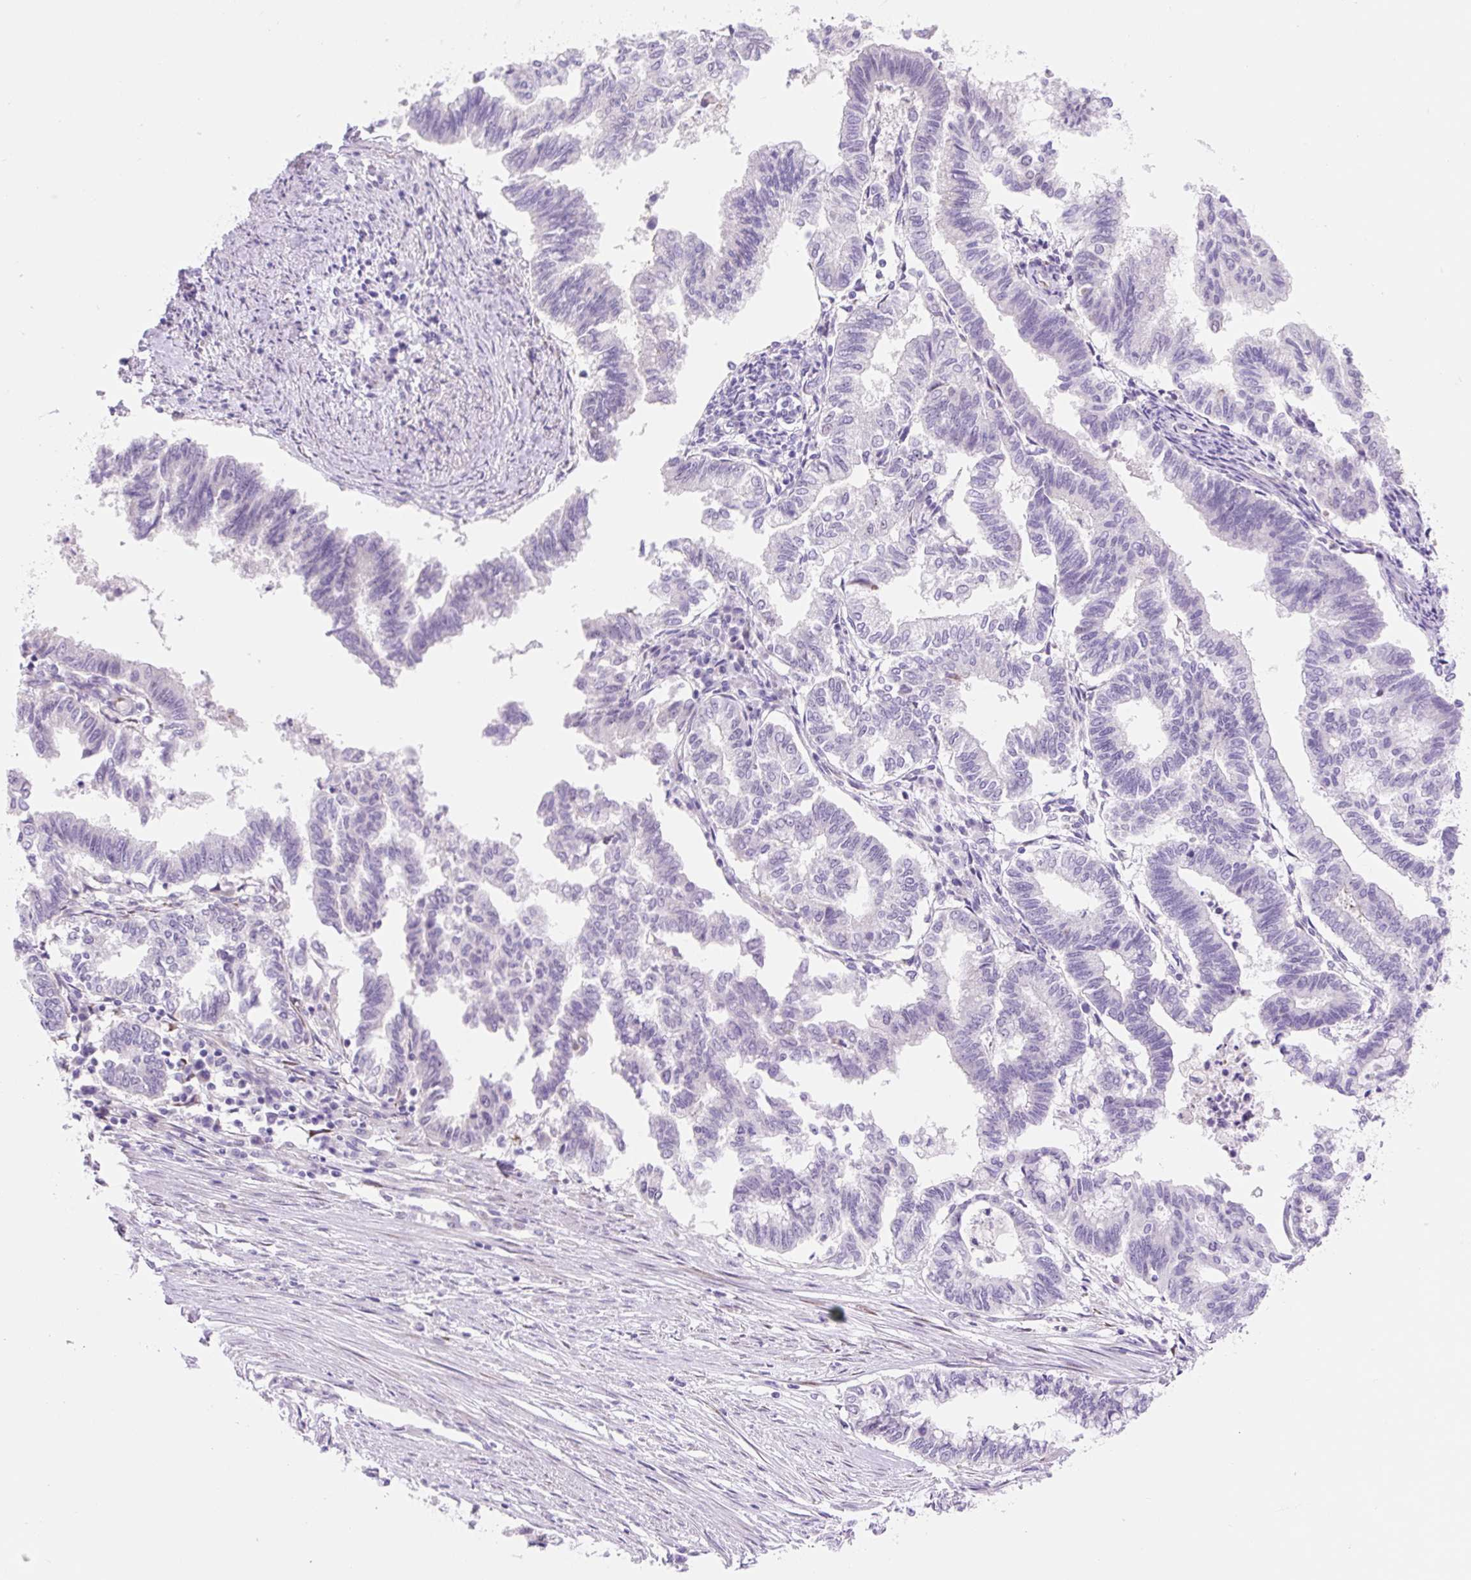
{"staining": {"intensity": "negative", "quantity": "none", "location": "none"}, "tissue": "endometrial cancer", "cell_type": "Tumor cells", "image_type": "cancer", "snomed": [{"axis": "morphology", "description": "Adenocarcinoma, NOS"}, {"axis": "topography", "description": "Endometrium"}], "caption": "Immunohistochemistry (IHC) photomicrograph of neoplastic tissue: endometrial adenocarcinoma stained with DAB (3,3'-diaminobenzidine) displays no significant protein staining in tumor cells. (DAB (3,3'-diaminobenzidine) IHC visualized using brightfield microscopy, high magnification).", "gene": "ZNF121", "patient": {"sex": "female", "age": 79}}